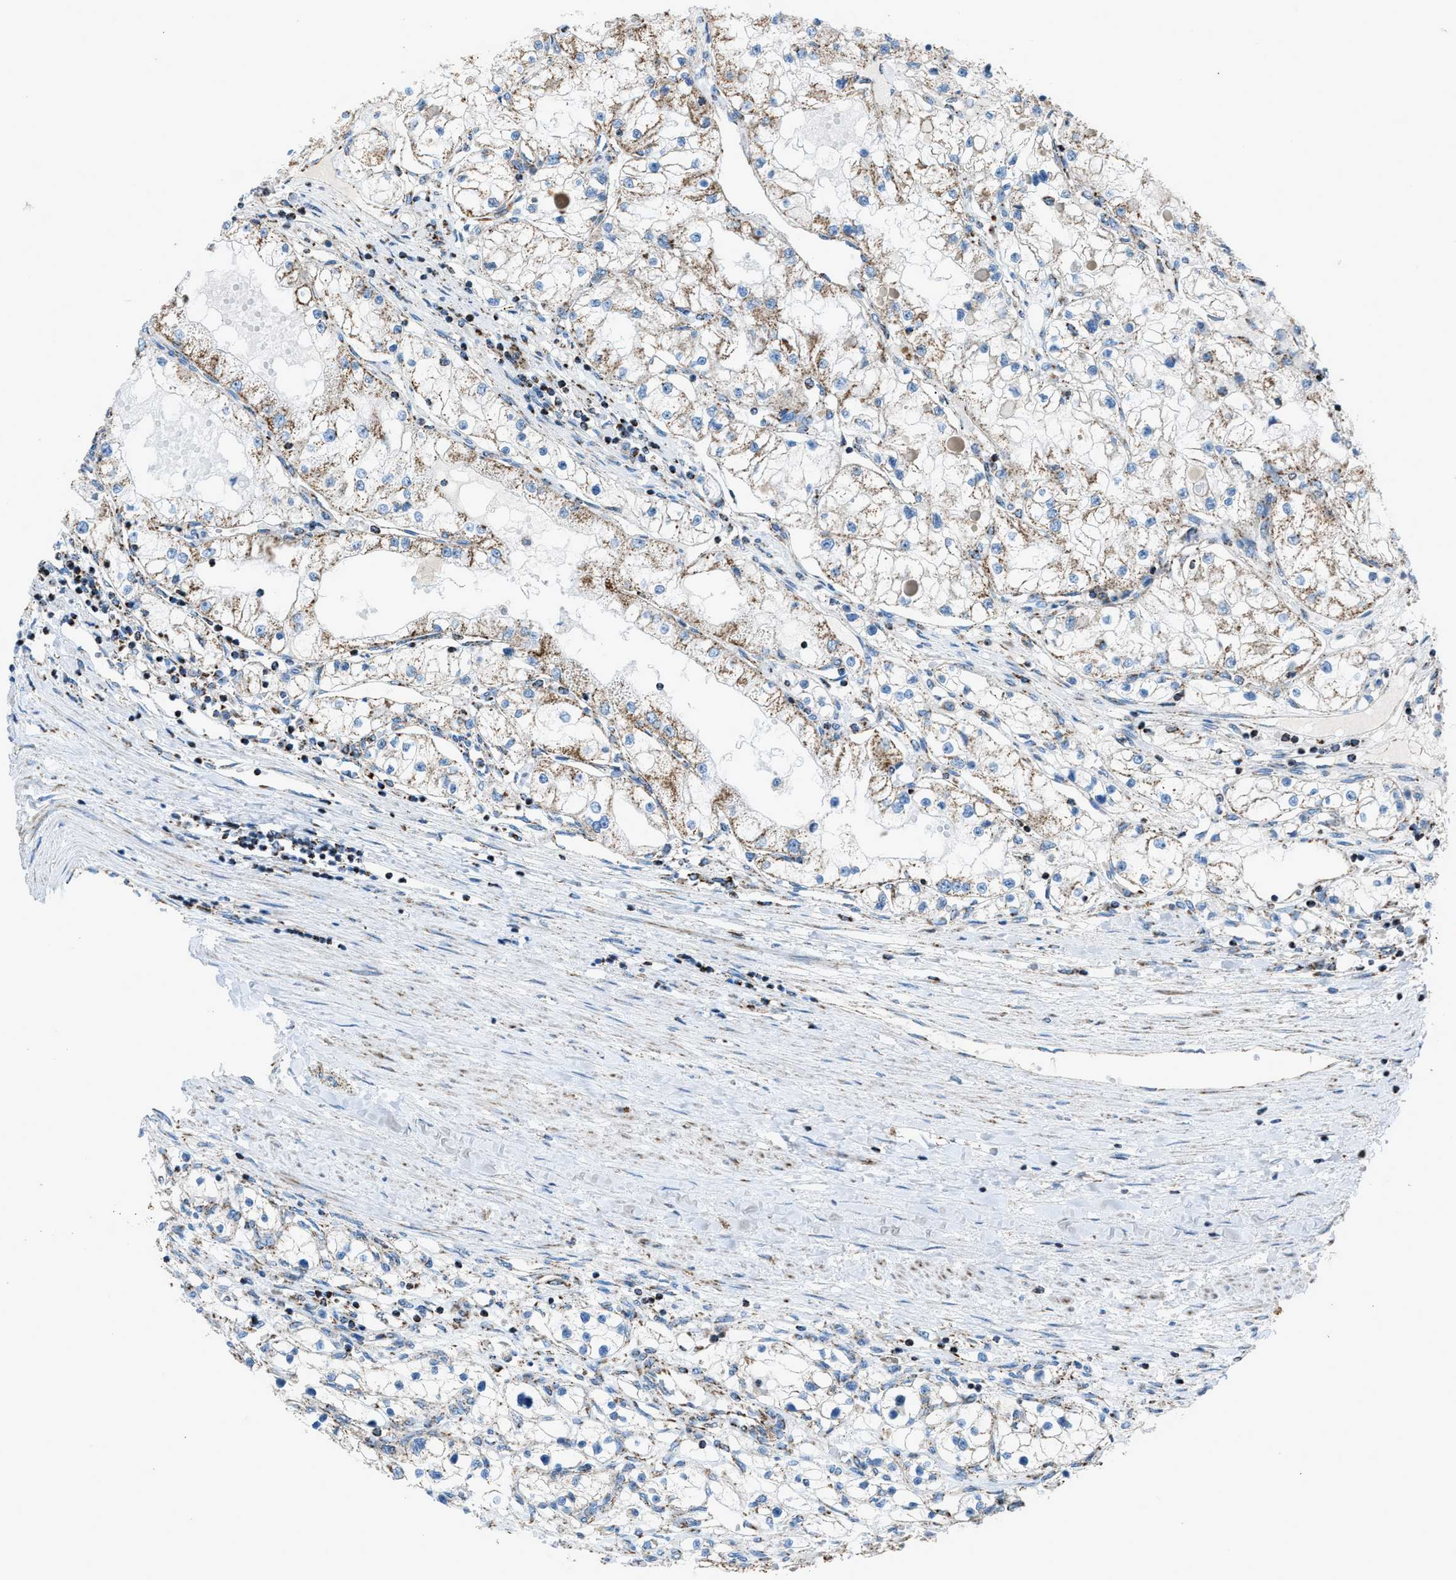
{"staining": {"intensity": "moderate", "quantity": ">75%", "location": "cytoplasmic/membranous"}, "tissue": "renal cancer", "cell_type": "Tumor cells", "image_type": "cancer", "snomed": [{"axis": "morphology", "description": "Adenocarcinoma, NOS"}, {"axis": "topography", "description": "Kidney"}], "caption": "Protein staining displays moderate cytoplasmic/membranous expression in approximately >75% of tumor cells in adenocarcinoma (renal).", "gene": "MDH2", "patient": {"sex": "male", "age": 68}}